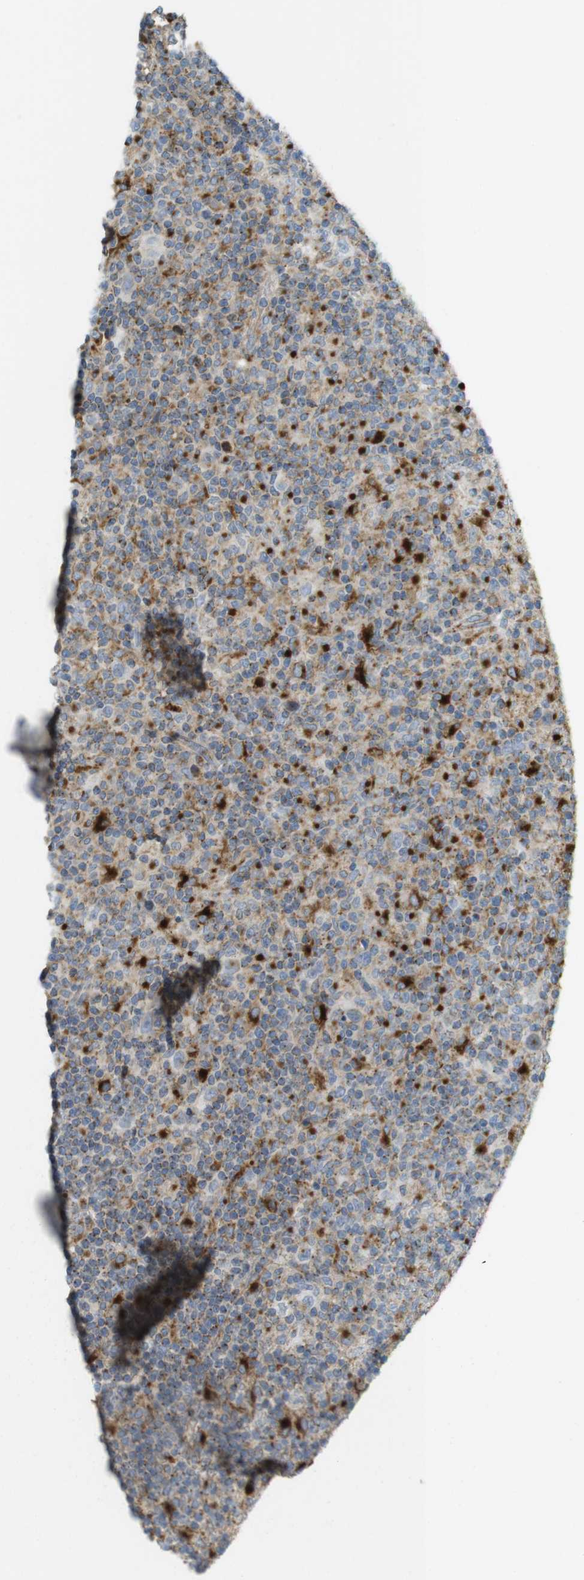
{"staining": {"intensity": "negative", "quantity": "none", "location": "none"}, "tissue": "lymphoma", "cell_type": "Tumor cells", "image_type": "cancer", "snomed": [{"axis": "morphology", "description": "Hodgkin's disease, NOS"}, {"axis": "topography", "description": "Lymph node"}], "caption": "The IHC image has no significant expression in tumor cells of lymphoma tissue. (DAB IHC, high magnification).", "gene": "LAMP1", "patient": {"sex": "male", "age": 70}}